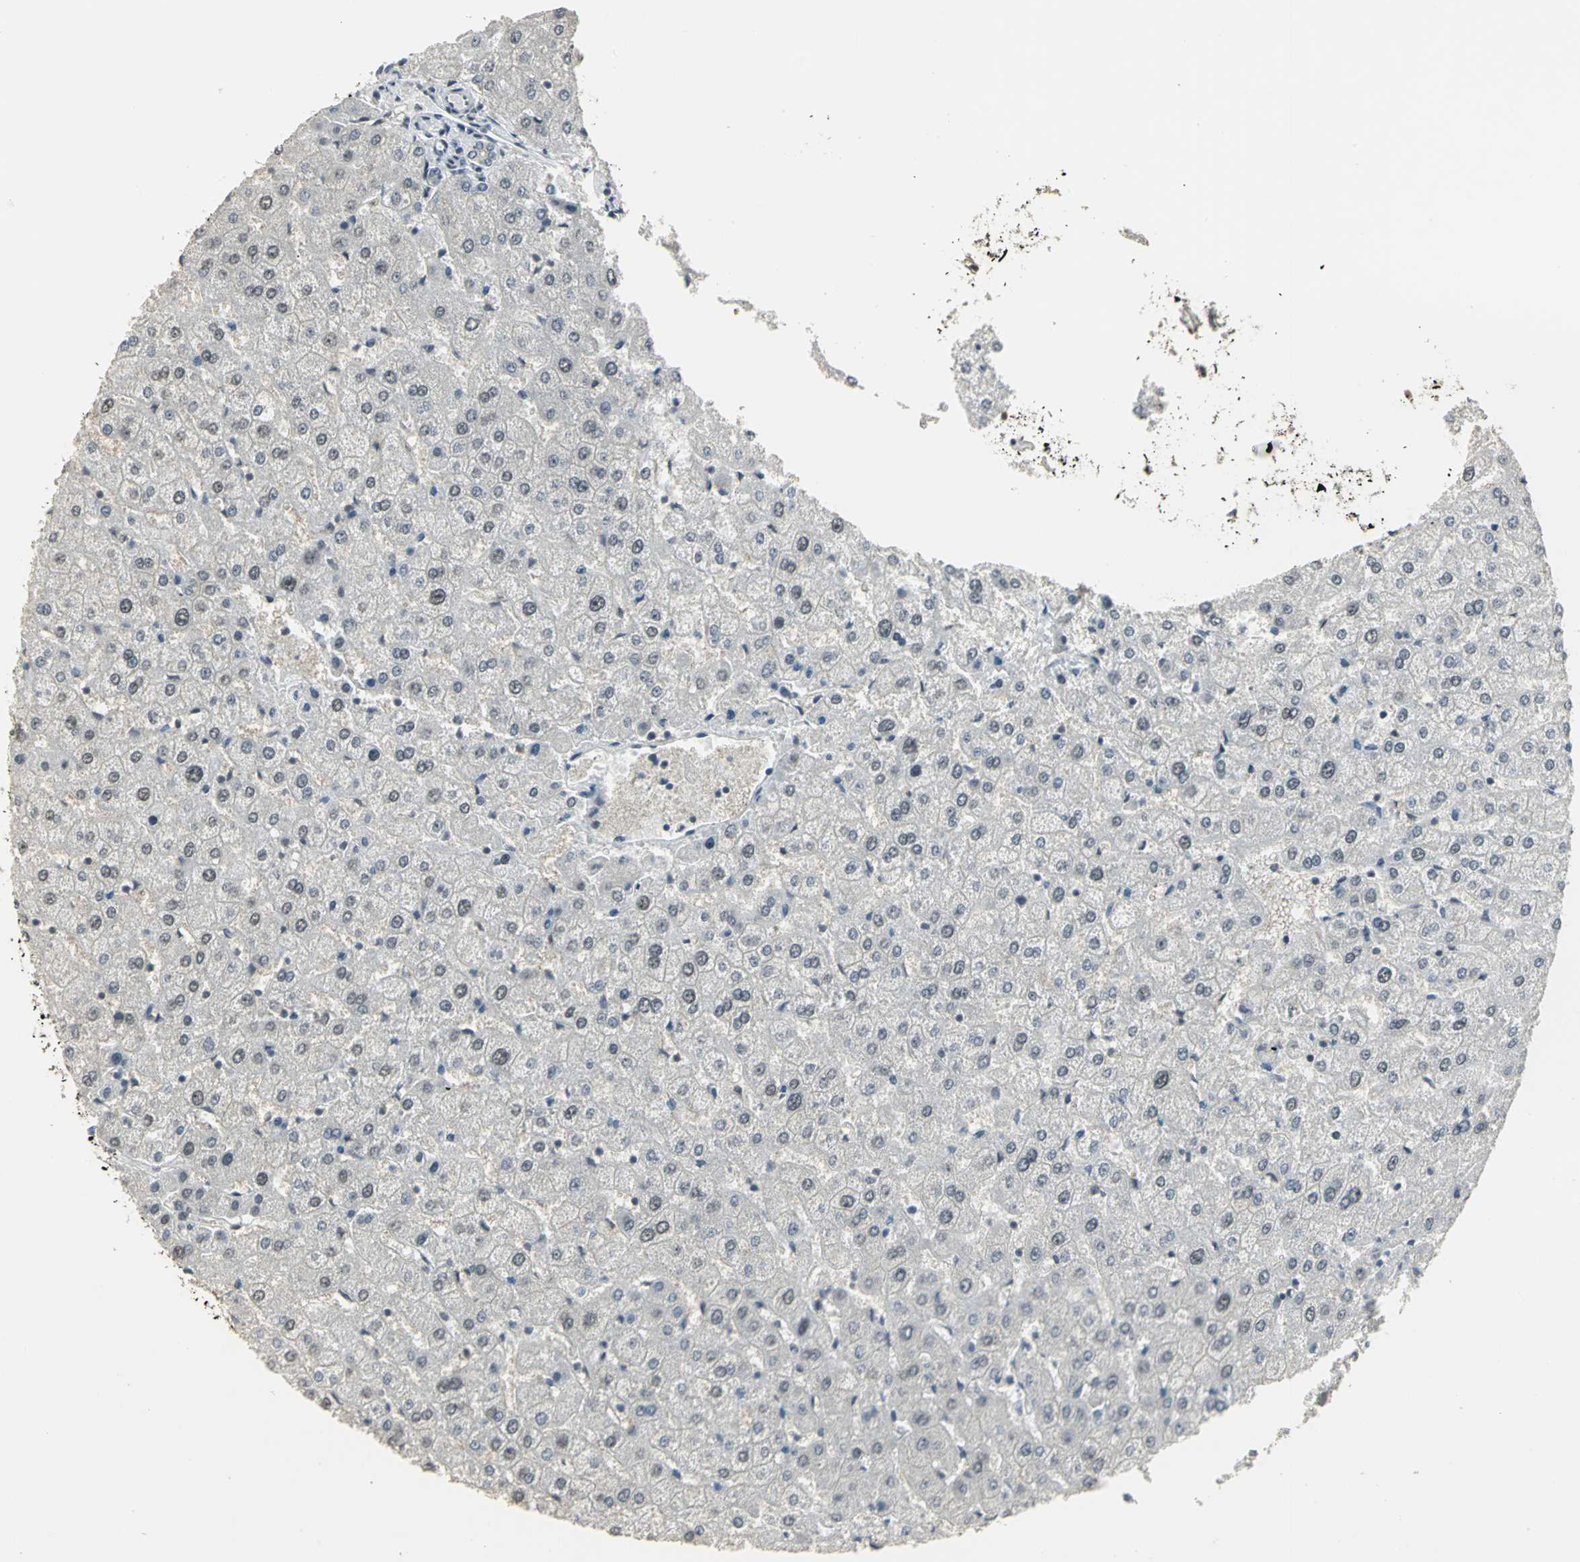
{"staining": {"intensity": "negative", "quantity": "none", "location": "none"}, "tissue": "liver", "cell_type": "Cholangiocytes", "image_type": "normal", "snomed": [{"axis": "morphology", "description": "Normal tissue, NOS"}, {"axis": "morphology", "description": "Fibrosis, NOS"}, {"axis": "topography", "description": "Liver"}], "caption": "Immunohistochemistry (IHC) of unremarkable human liver exhibits no positivity in cholangiocytes. (DAB (3,3'-diaminobenzidine) IHC visualized using brightfield microscopy, high magnification).", "gene": "CBX3", "patient": {"sex": "female", "age": 29}}